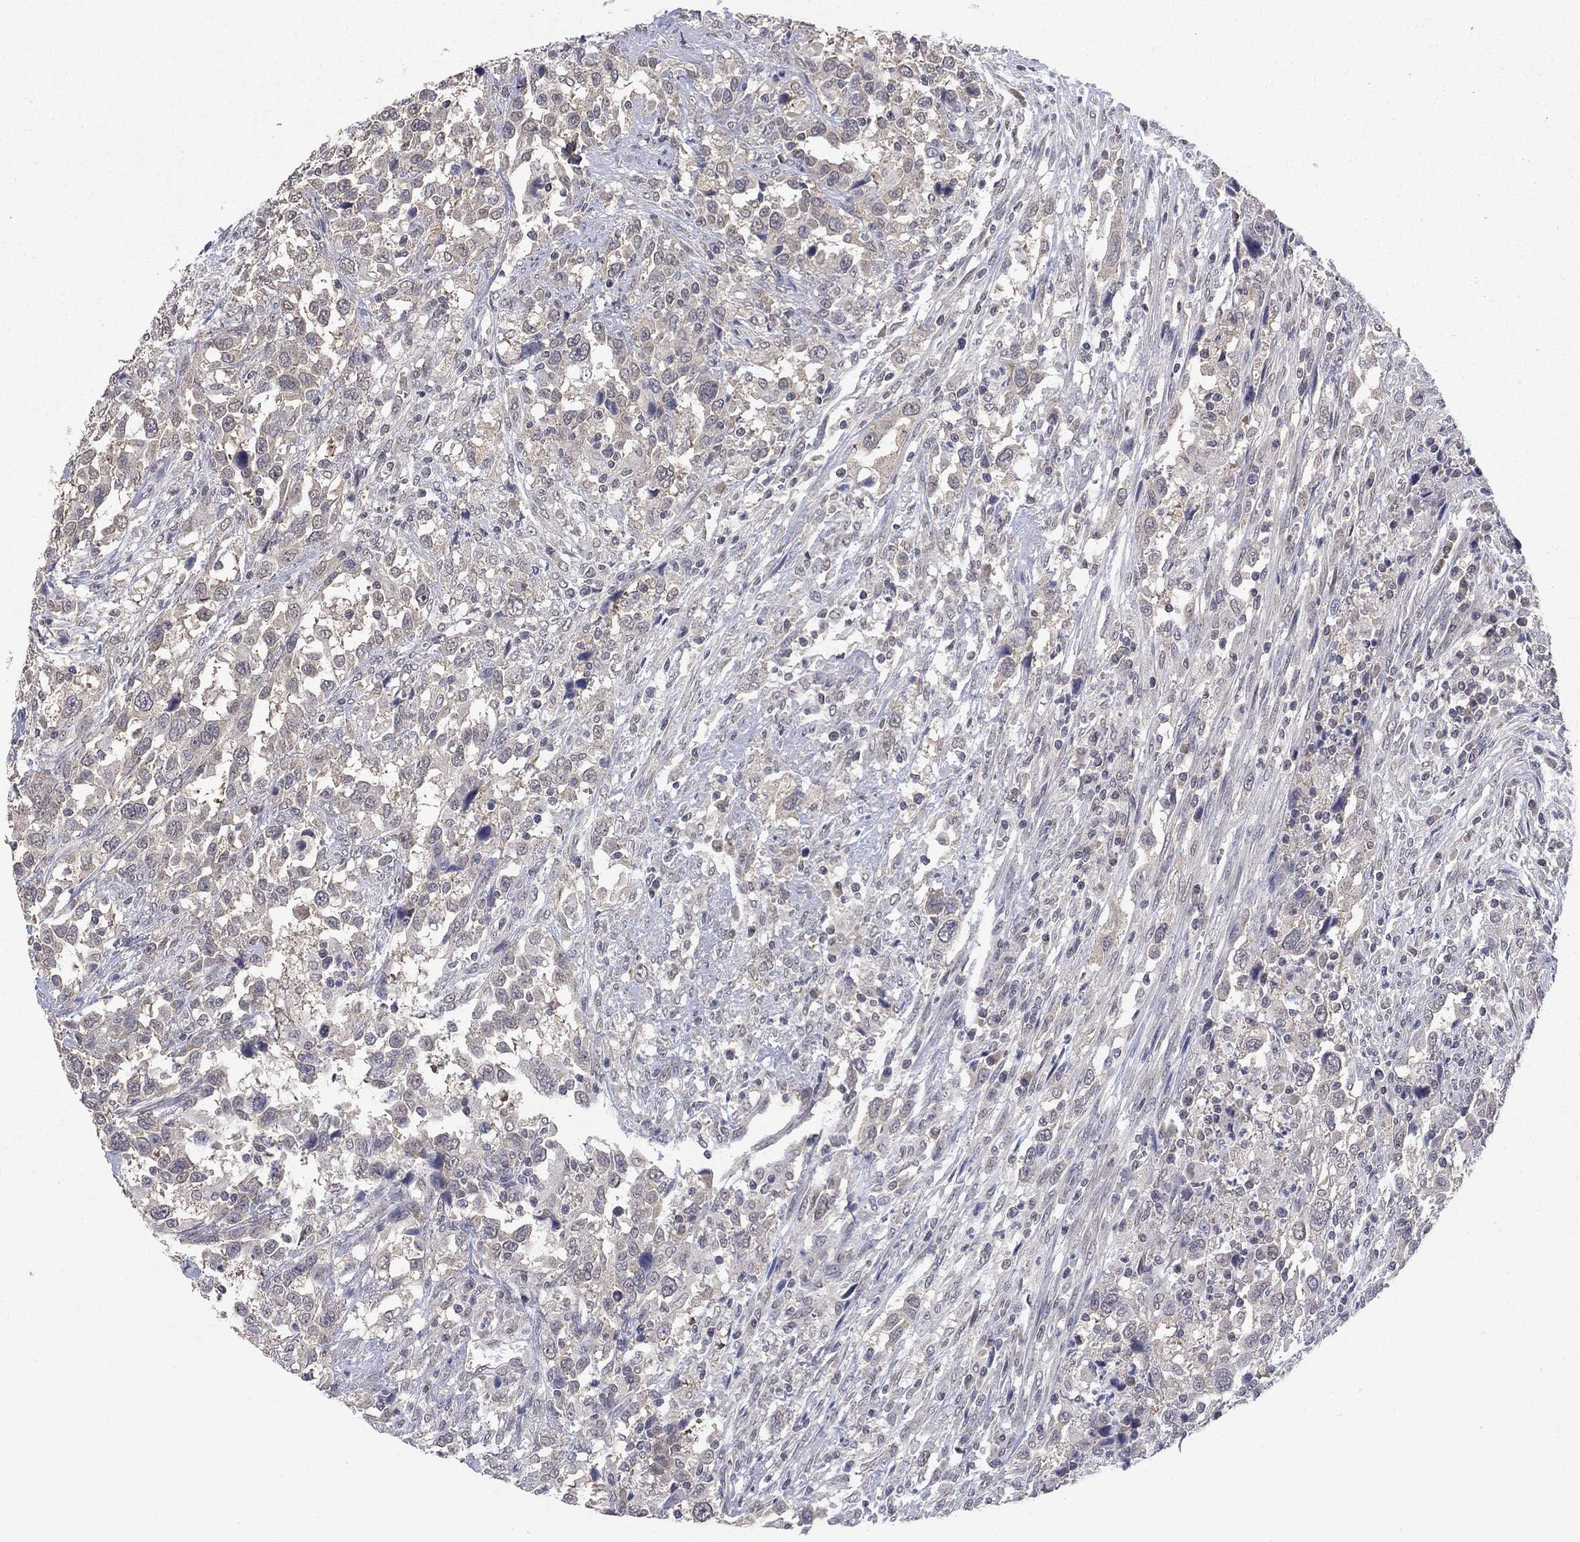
{"staining": {"intensity": "negative", "quantity": "none", "location": "none"}, "tissue": "urothelial cancer", "cell_type": "Tumor cells", "image_type": "cancer", "snomed": [{"axis": "morphology", "description": "Urothelial carcinoma, NOS"}, {"axis": "morphology", "description": "Urothelial carcinoma, High grade"}, {"axis": "topography", "description": "Urinary bladder"}], "caption": "Urothelial carcinoma (high-grade) was stained to show a protein in brown. There is no significant positivity in tumor cells.", "gene": "SPATA33", "patient": {"sex": "female", "age": 64}}